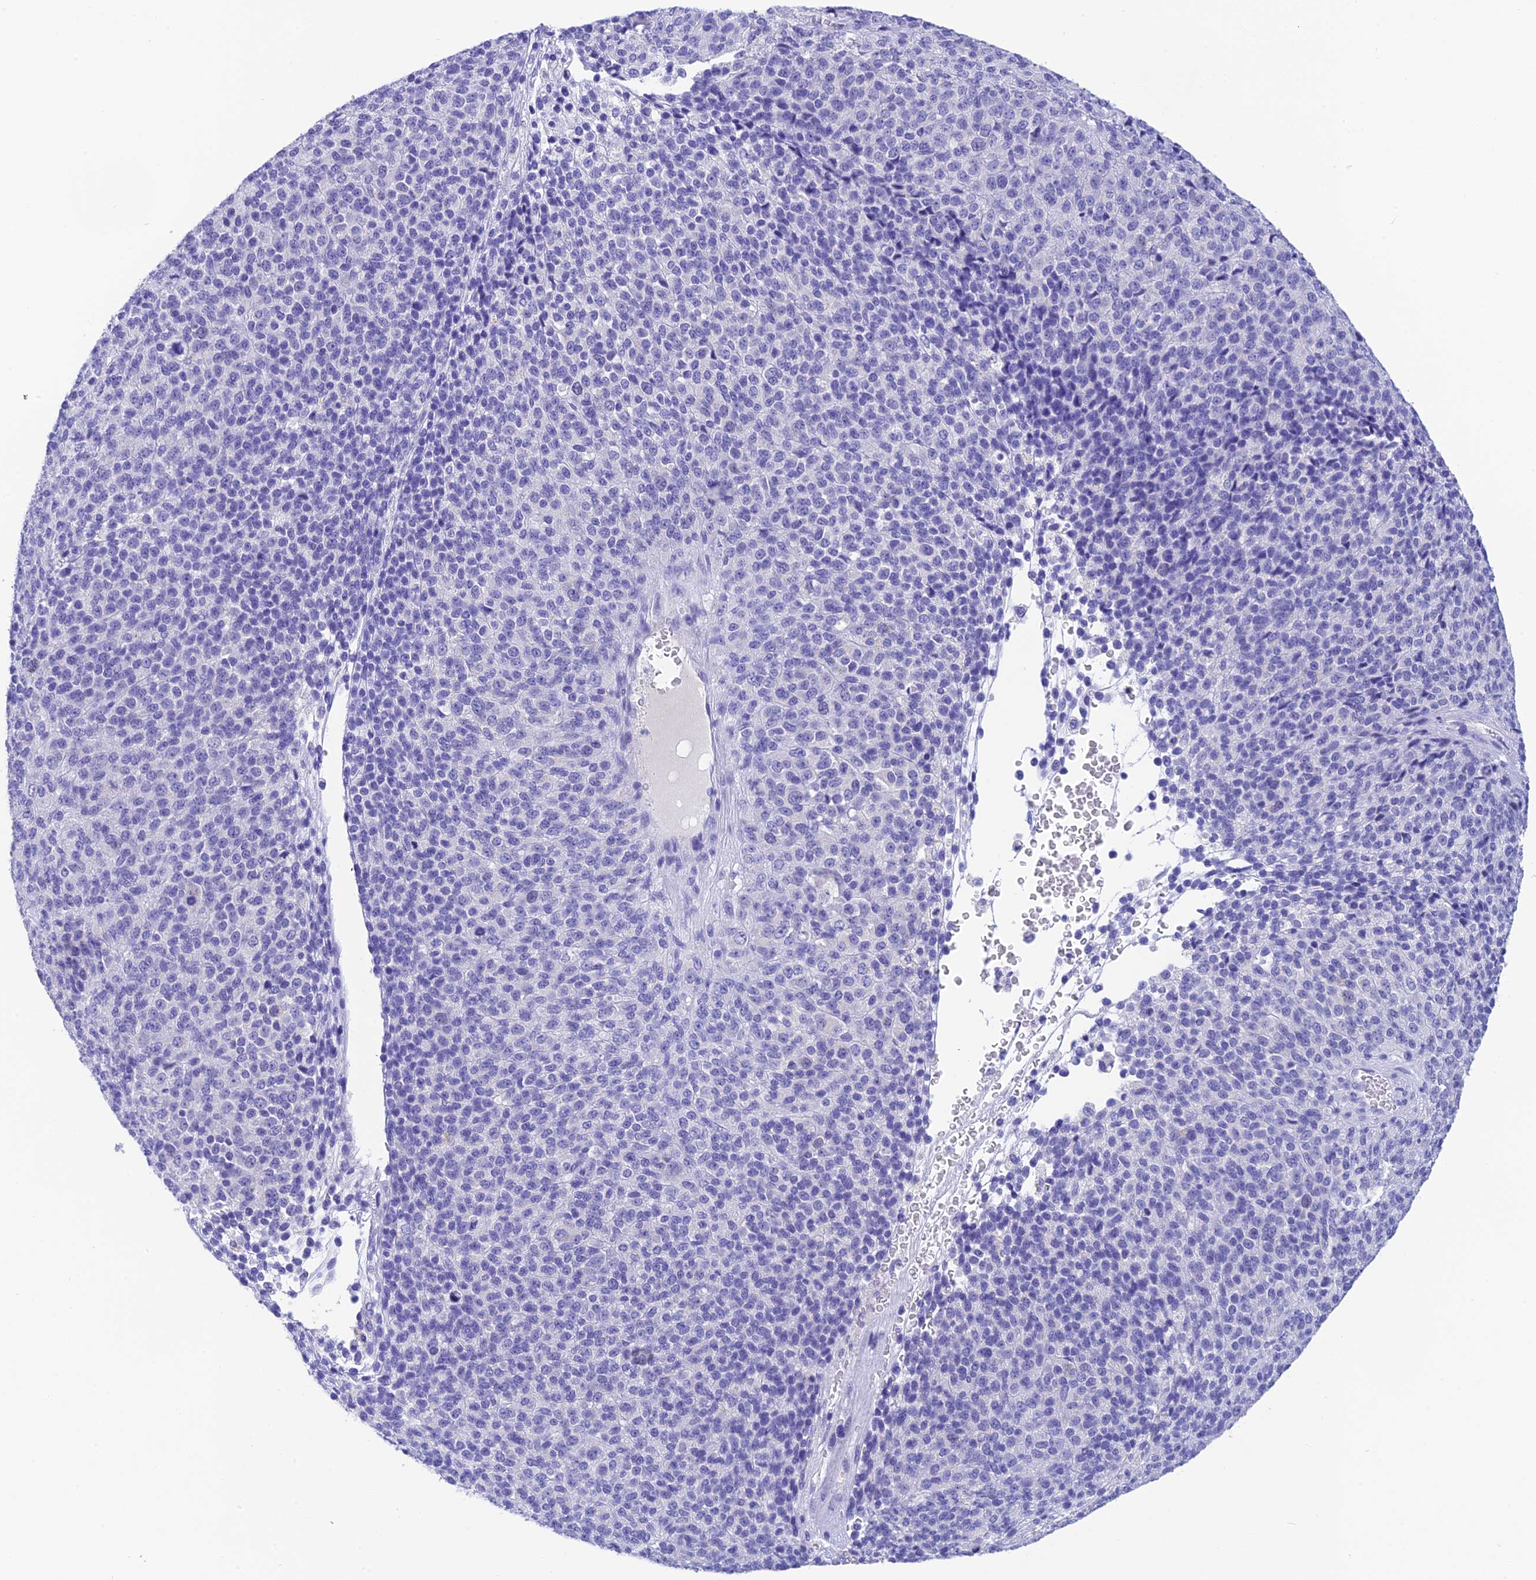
{"staining": {"intensity": "negative", "quantity": "none", "location": "none"}, "tissue": "melanoma", "cell_type": "Tumor cells", "image_type": "cancer", "snomed": [{"axis": "morphology", "description": "Malignant melanoma, Metastatic site"}, {"axis": "topography", "description": "Brain"}], "caption": "The photomicrograph demonstrates no staining of tumor cells in malignant melanoma (metastatic site).", "gene": "KDELR3", "patient": {"sex": "female", "age": 56}}